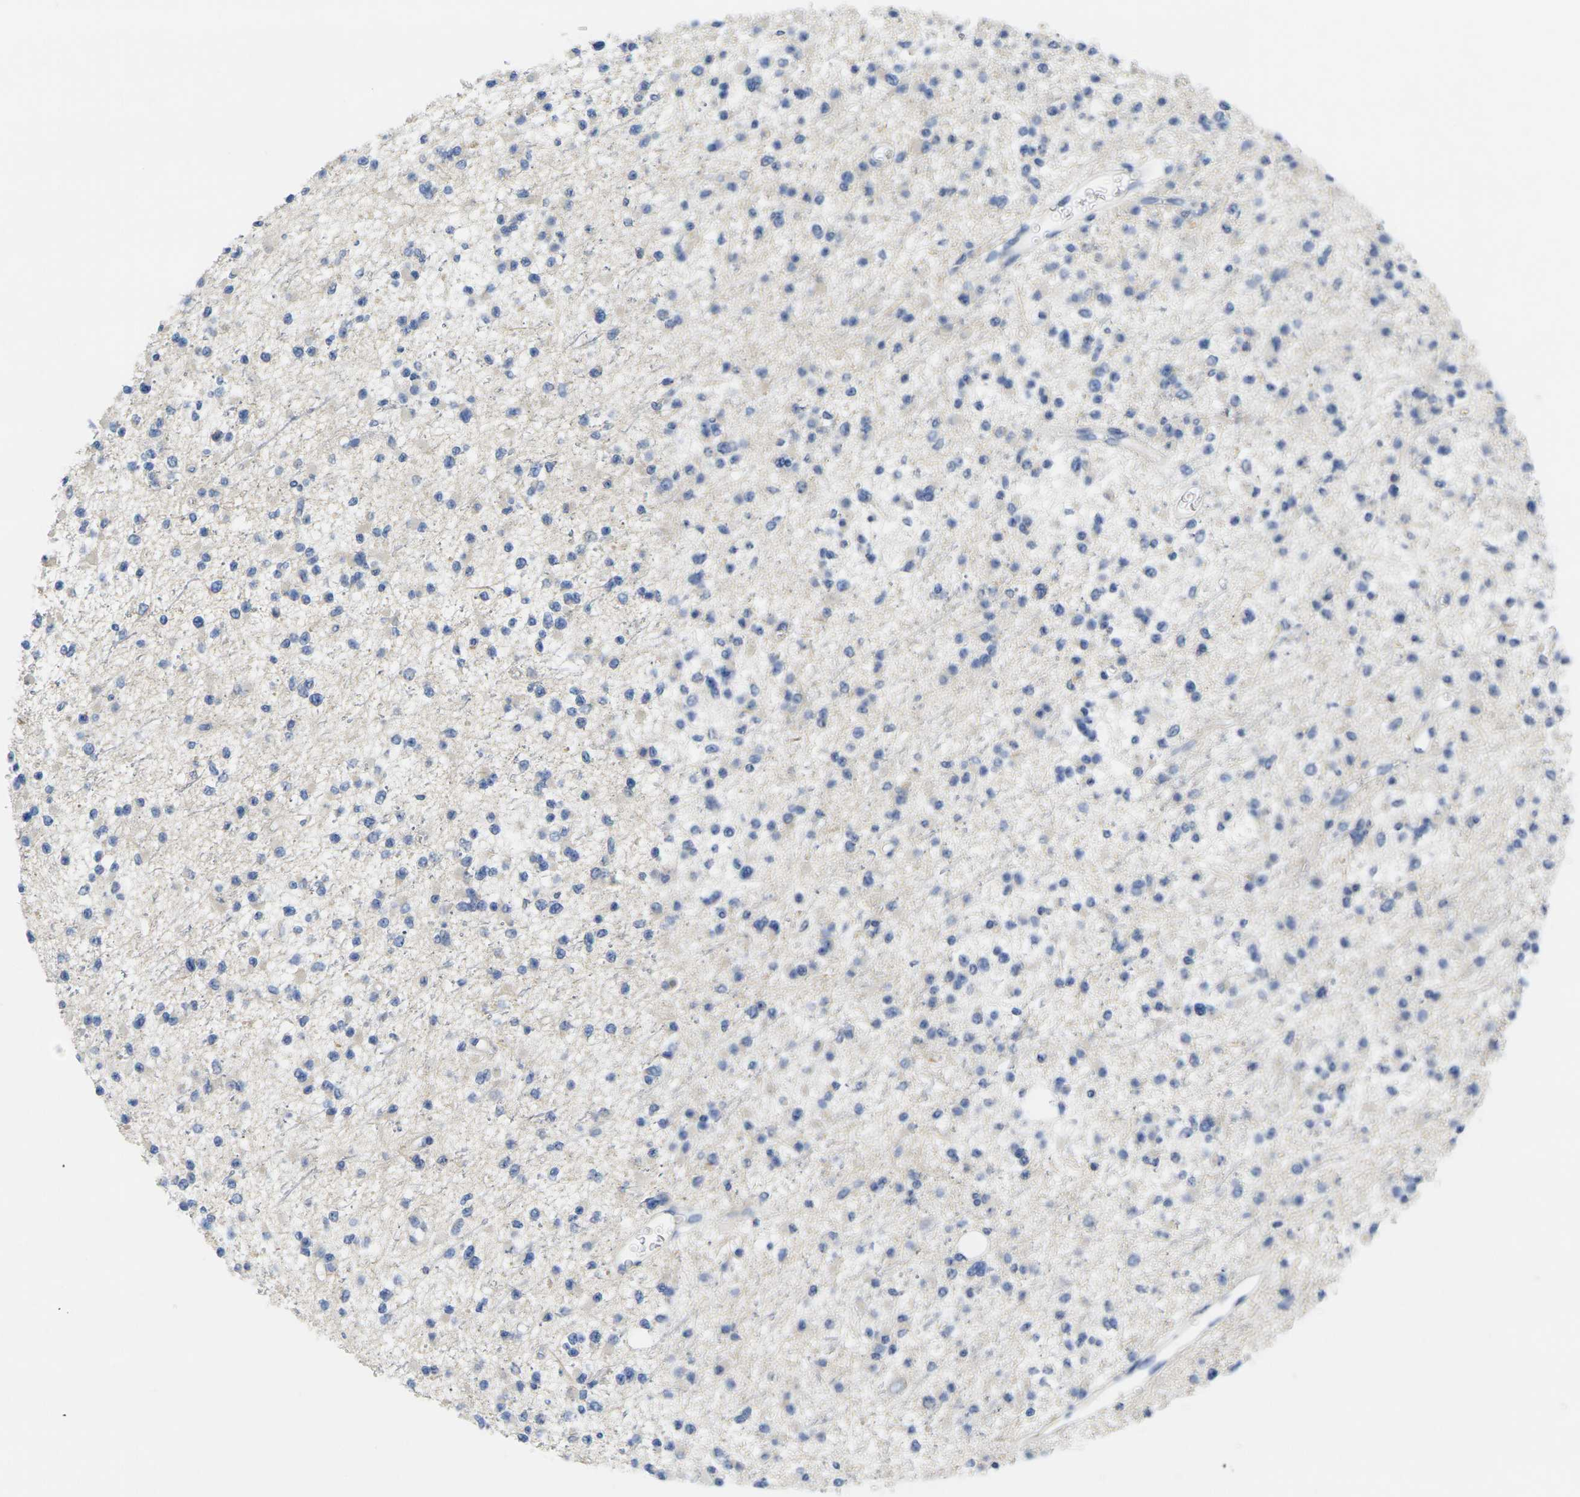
{"staining": {"intensity": "negative", "quantity": "none", "location": "none"}, "tissue": "glioma", "cell_type": "Tumor cells", "image_type": "cancer", "snomed": [{"axis": "morphology", "description": "Glioma, malignant, Low grade"}, {"axis": "topography", "description": "Brain"}], "caption": "There is no significant positivity in tumor cells of glioma.", "gene": "TNNI3", "patient": {"sex": "female", "age": 22}}